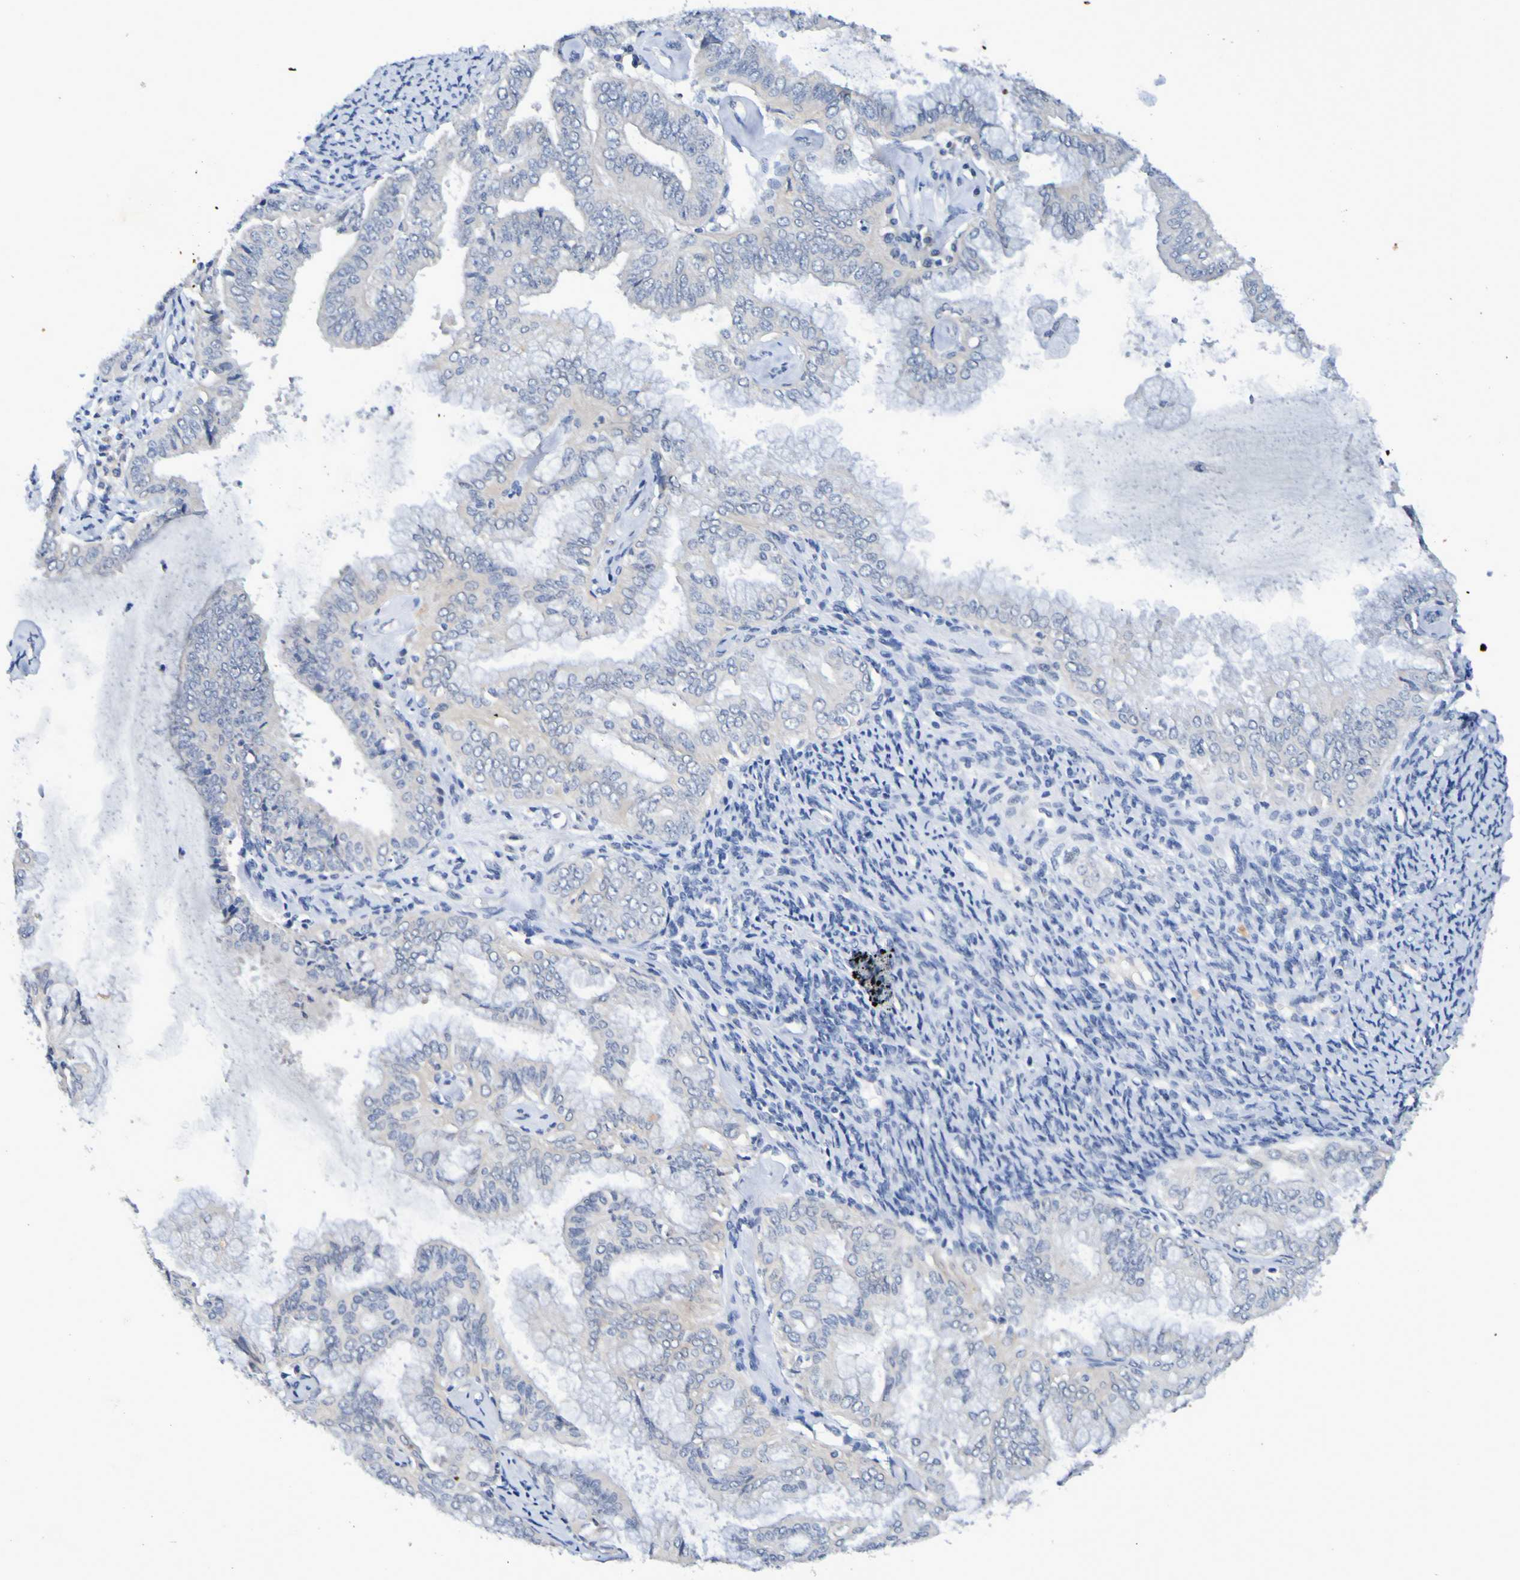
{"staining": {"intensity": "negative", "quantity": "none", "location": "none"}, "tissue": "endometrial cancer", "cell_type": "Tumor cells", "image_type": "cancer", "snomed": [{"axis": "morphology", "description": "Adenocarcinoma, NOS"}, {"axis": "topography", "description": "Endometrium"}], "caption": "DAB (3,3'-diaminobenzidine) immunohistochemical staining of human endometrial adenocarcinoma displays no significant staining in tumor cells.", "gene": "VMA21", "patient": {"sex": "female", "age": 63}}